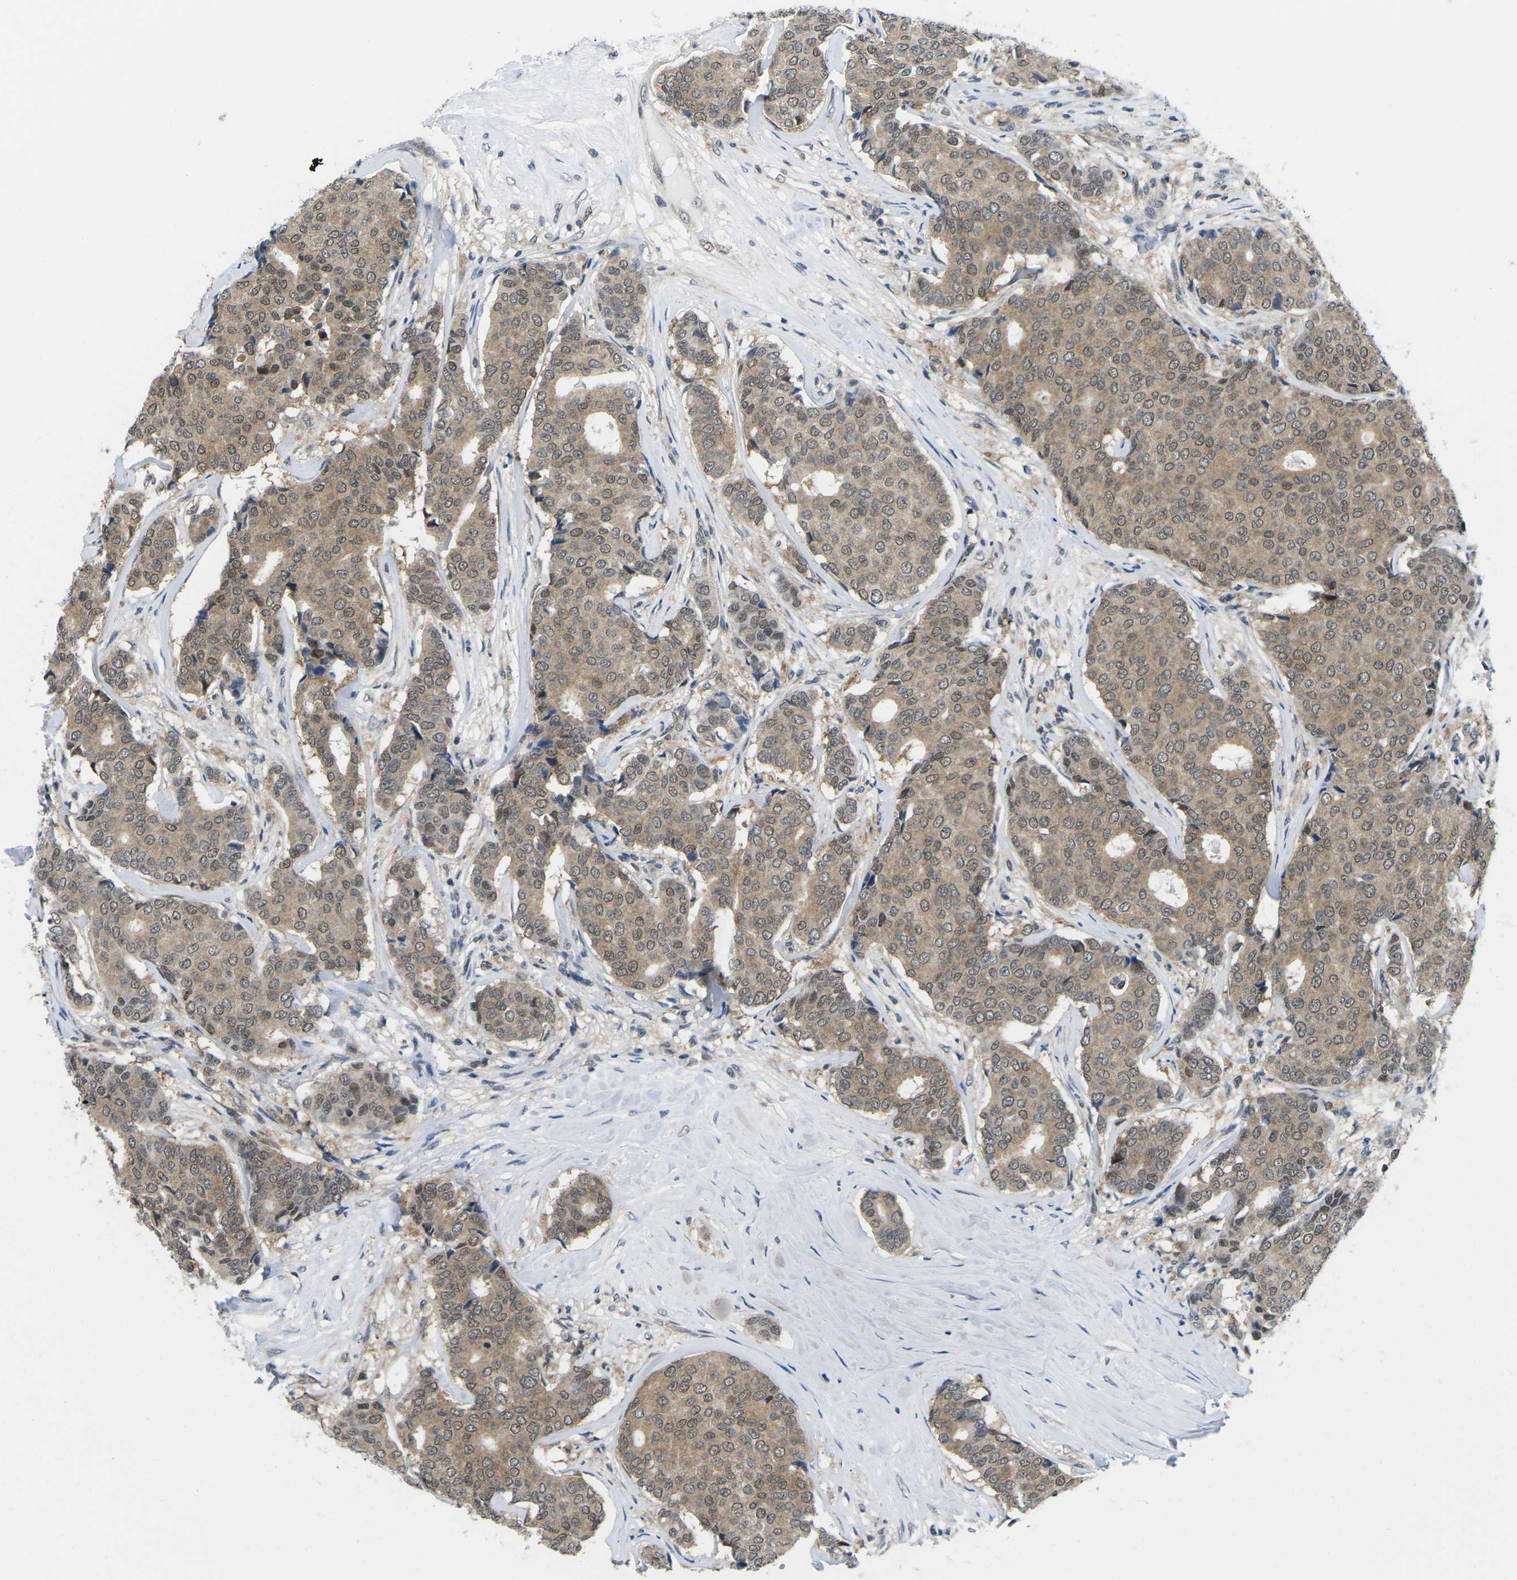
{"staining": {"intensity": "moderate", "quantity": ">75%", "location": "cytoplasmic/membranous,nuclear"}, "tissue": "breast cancer", "cell_type": "Tumor cells", "image_type": "cancer", "snomed": [{"axis": "morphology", "description": "Duct carcinoma"}, {"axis": "topography", "description": "Breast"}], "caption": "Protein expression analysis of human breast cancer (infiltrating ductal carcinoma) reveals moderate cytoplasmic/membranous and nuclear staining in about >75% of tumor cells.", "gene": "UBA7", "patient": {"sex": "female", "age": 75}}